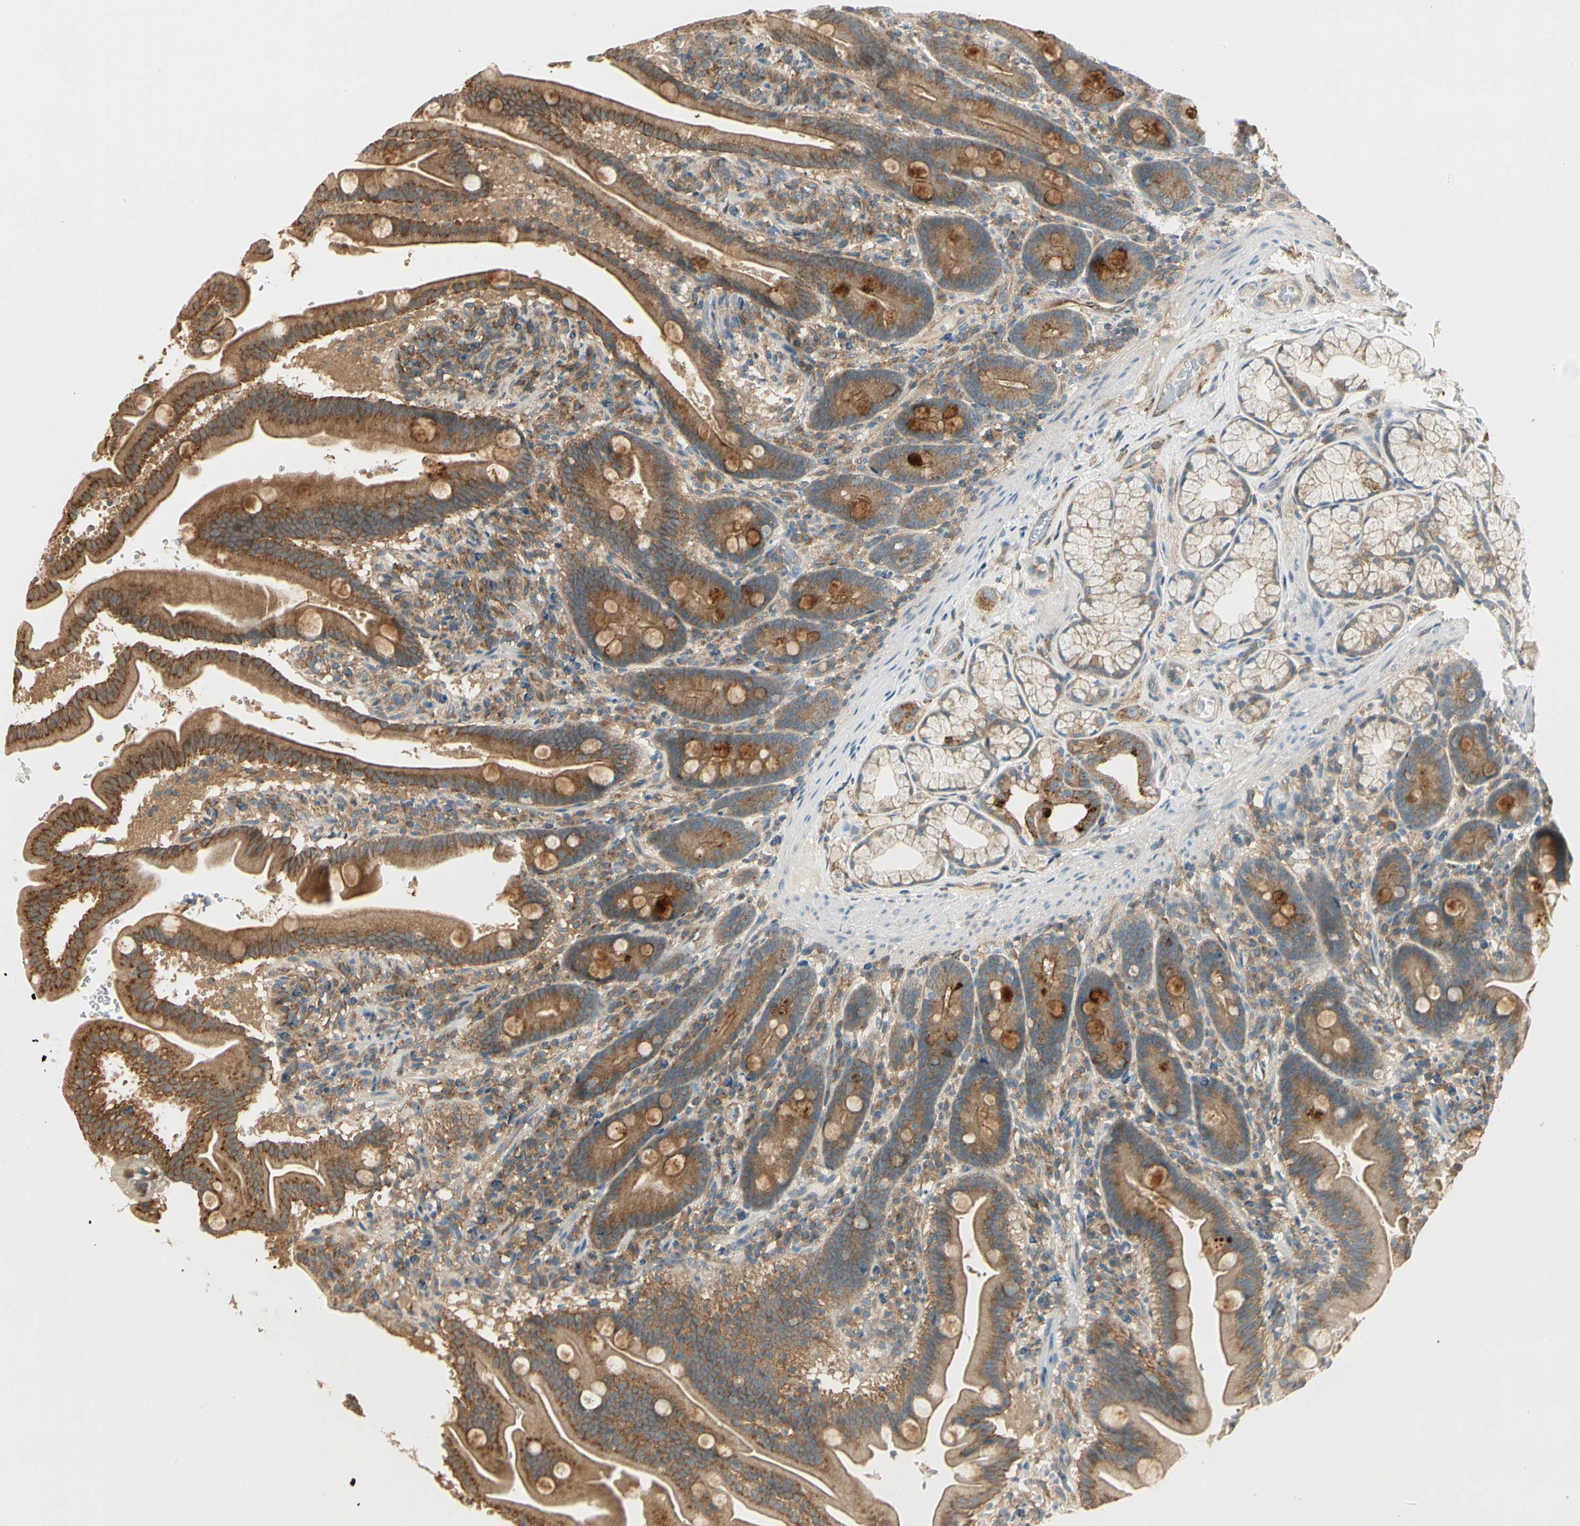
{"staining": {"intensity": "moderate", "quantity": ">75%", "location": "cytoplasmic/membranous"}, "tissue": "duodenum", "cell_type": "Glandular cells", "image_type": "normal", "snomed": [{"axis": "morphology", "description": "Normal tissue, NOS"}, {"axis": "topography", "description": "Duodenum"}], "caption": "A high-resolution micrograph shows immunohistochemistry (IHC) staining of normal duodenum, which exhibits moderate cytoplasmic/membranous expression in about >75% of glandular cells.", "gene": "AGFG1", "patient": {"sex": "male", "age": 54}}